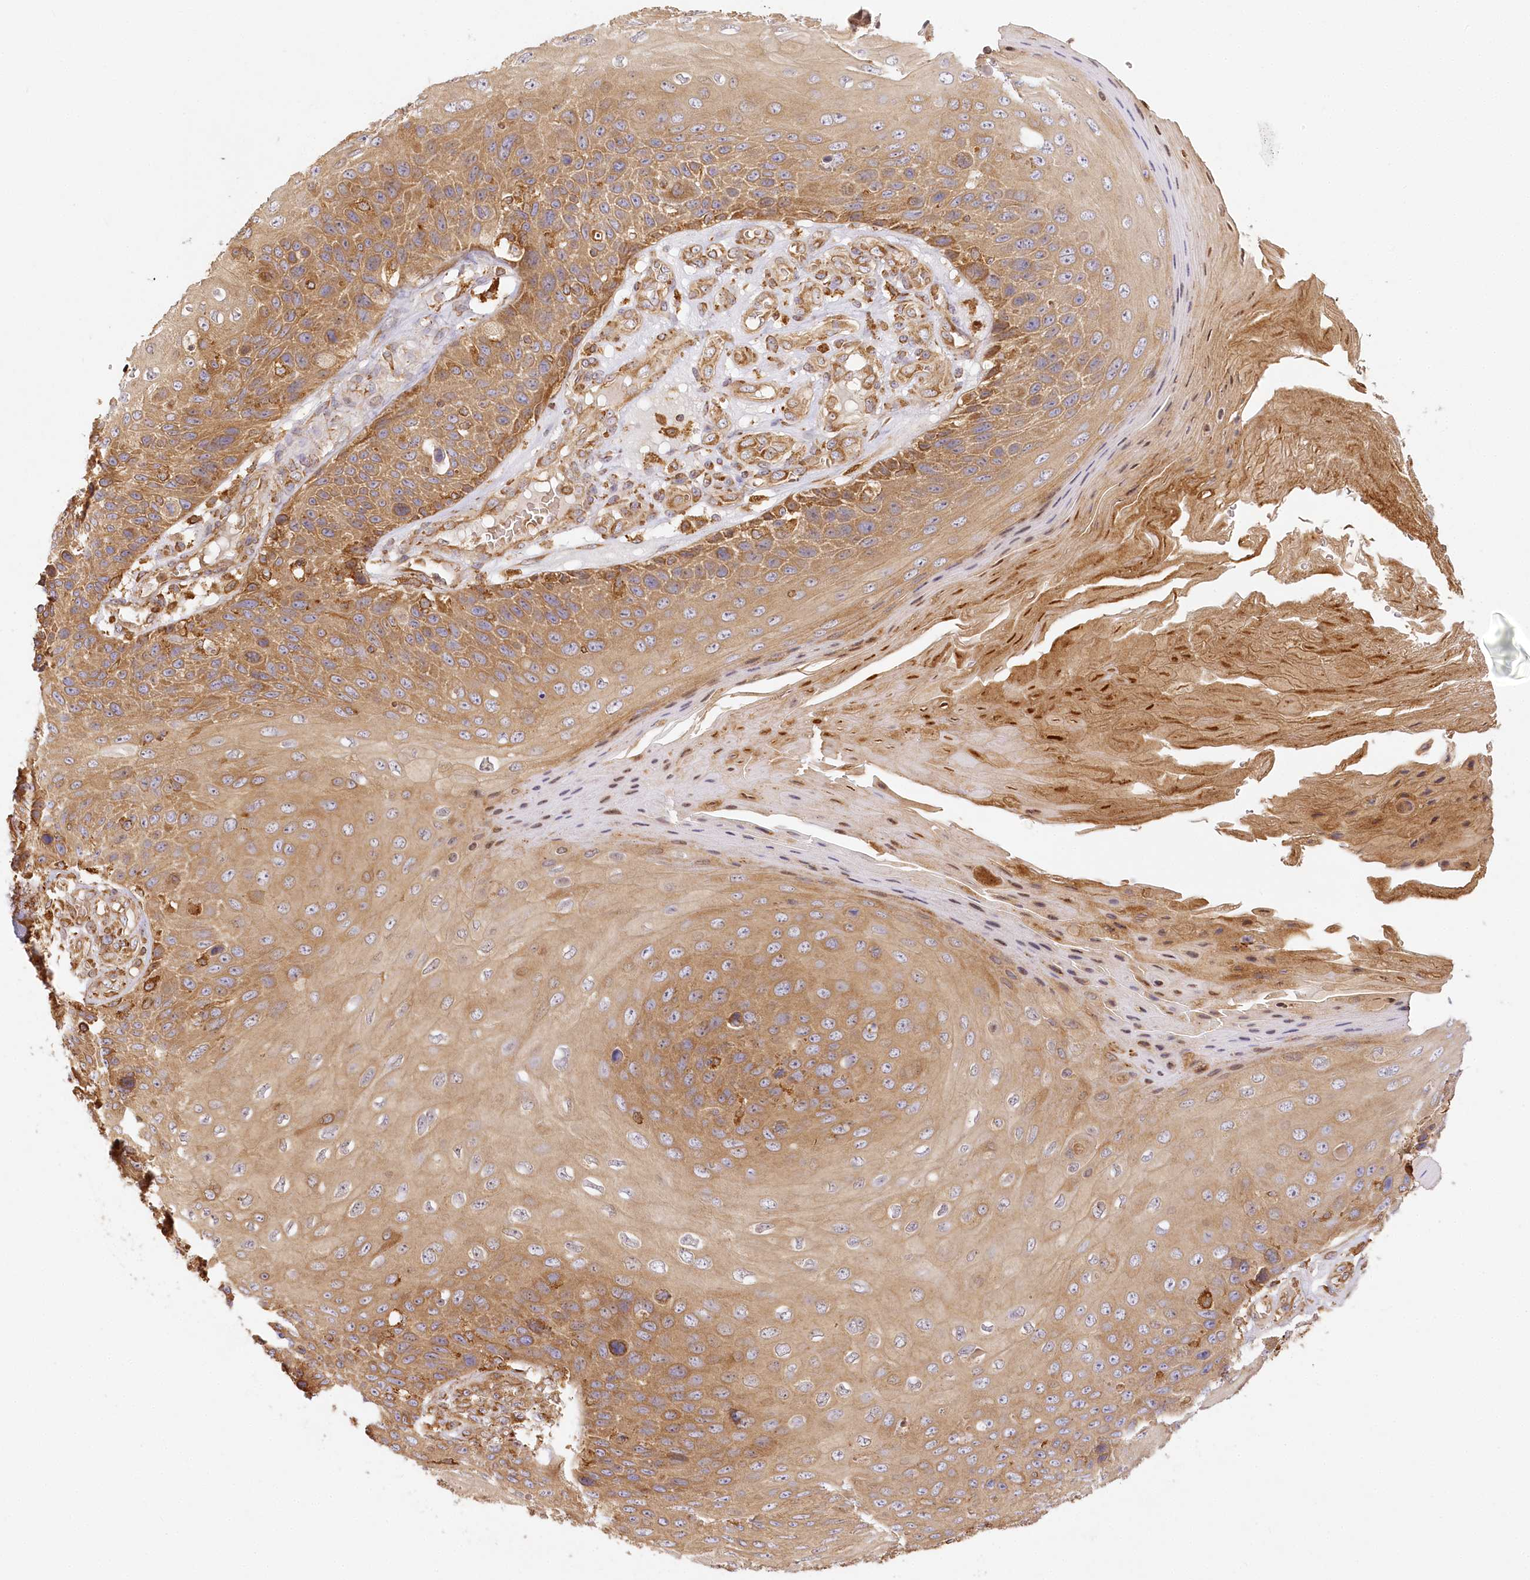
{"staining": {"intensity": "moderate", "quantity": ">75%", "location": "cytoplasmic/membranous"}, "tissue": "skin cancer", "cell_type": "Tumor cells", "image_type": "cancer", "snomed": [{"axis": "morphology", "description": "Squamous cell carcinoma, NOS"}, {"axis": "topography", "description": "Skin"}], "caption": "Immunohistochemistry of skin cancer (squamous cell carcinoma) shows medium levels of moderate cytoplasmic/membranous expression in approximately >75% of tumor cells. The staining is performed using DAB brown chromogen to label protein expression. The nuclei are counter-stained blue using hematoxylin.", "gene": "ACAP2", "patient": {"sex": "female", "age": 88}}